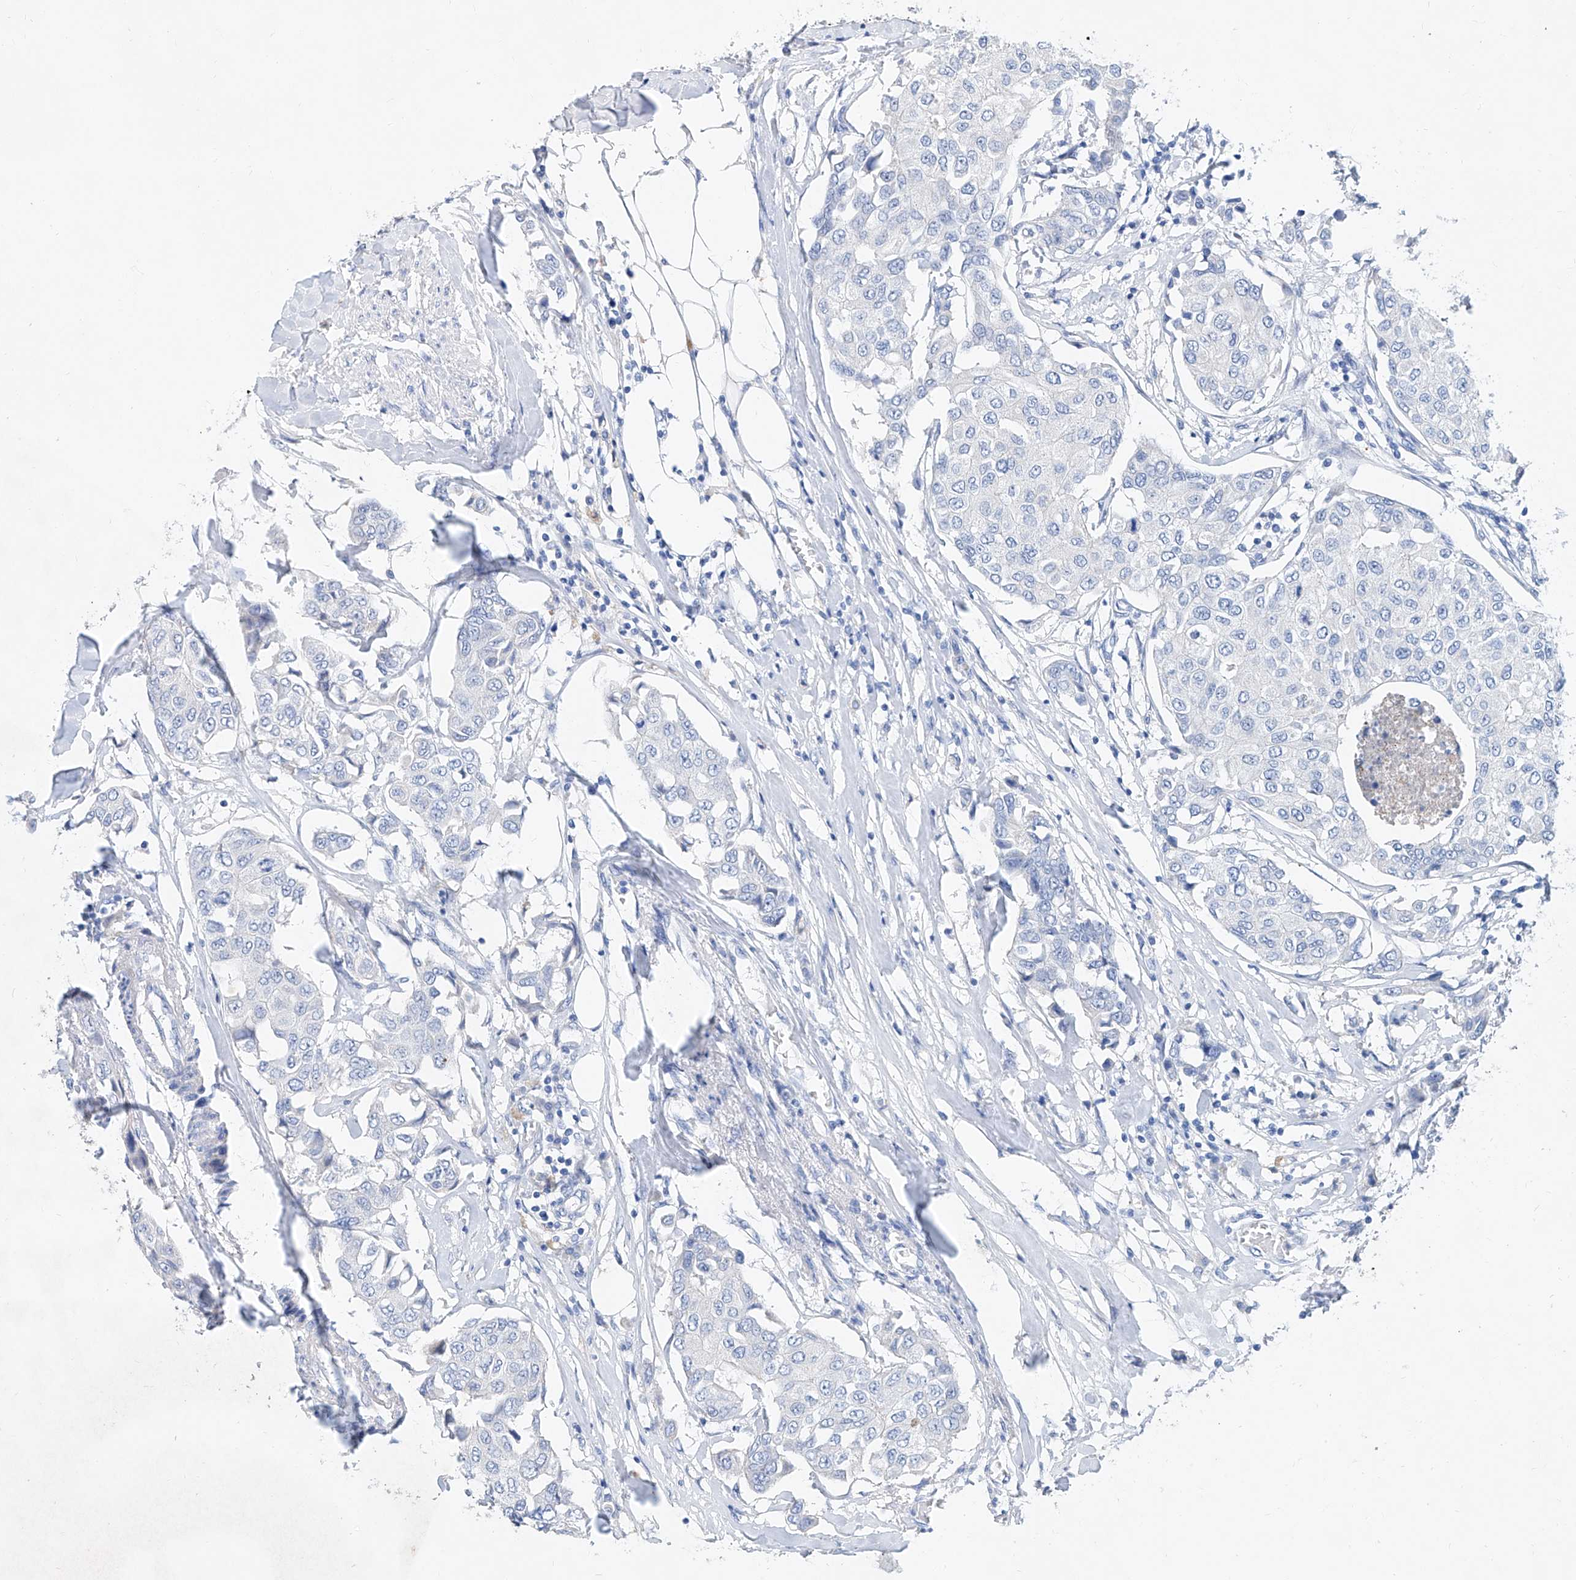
{"staining": {"intensity": "negative", "quantity": "none", "location": "none"}, "tissue": "breast cancer", "cell_type": "Tumor cells", "image_type": "cancer", "snomed": [{"axis": "morphology", "description": "Duct carcinoma"}, {"axis": "topography", "description": "Breast"}], "caption": "An IHC histopathology image of breast cancer (invasive ductal carcinoma) is shown. There is no staining in tumor cells of breast cancer (invasive ductal carcinoma).", "gene": "SLC25A29", "patient": {"sex": "female", "age": 80}}